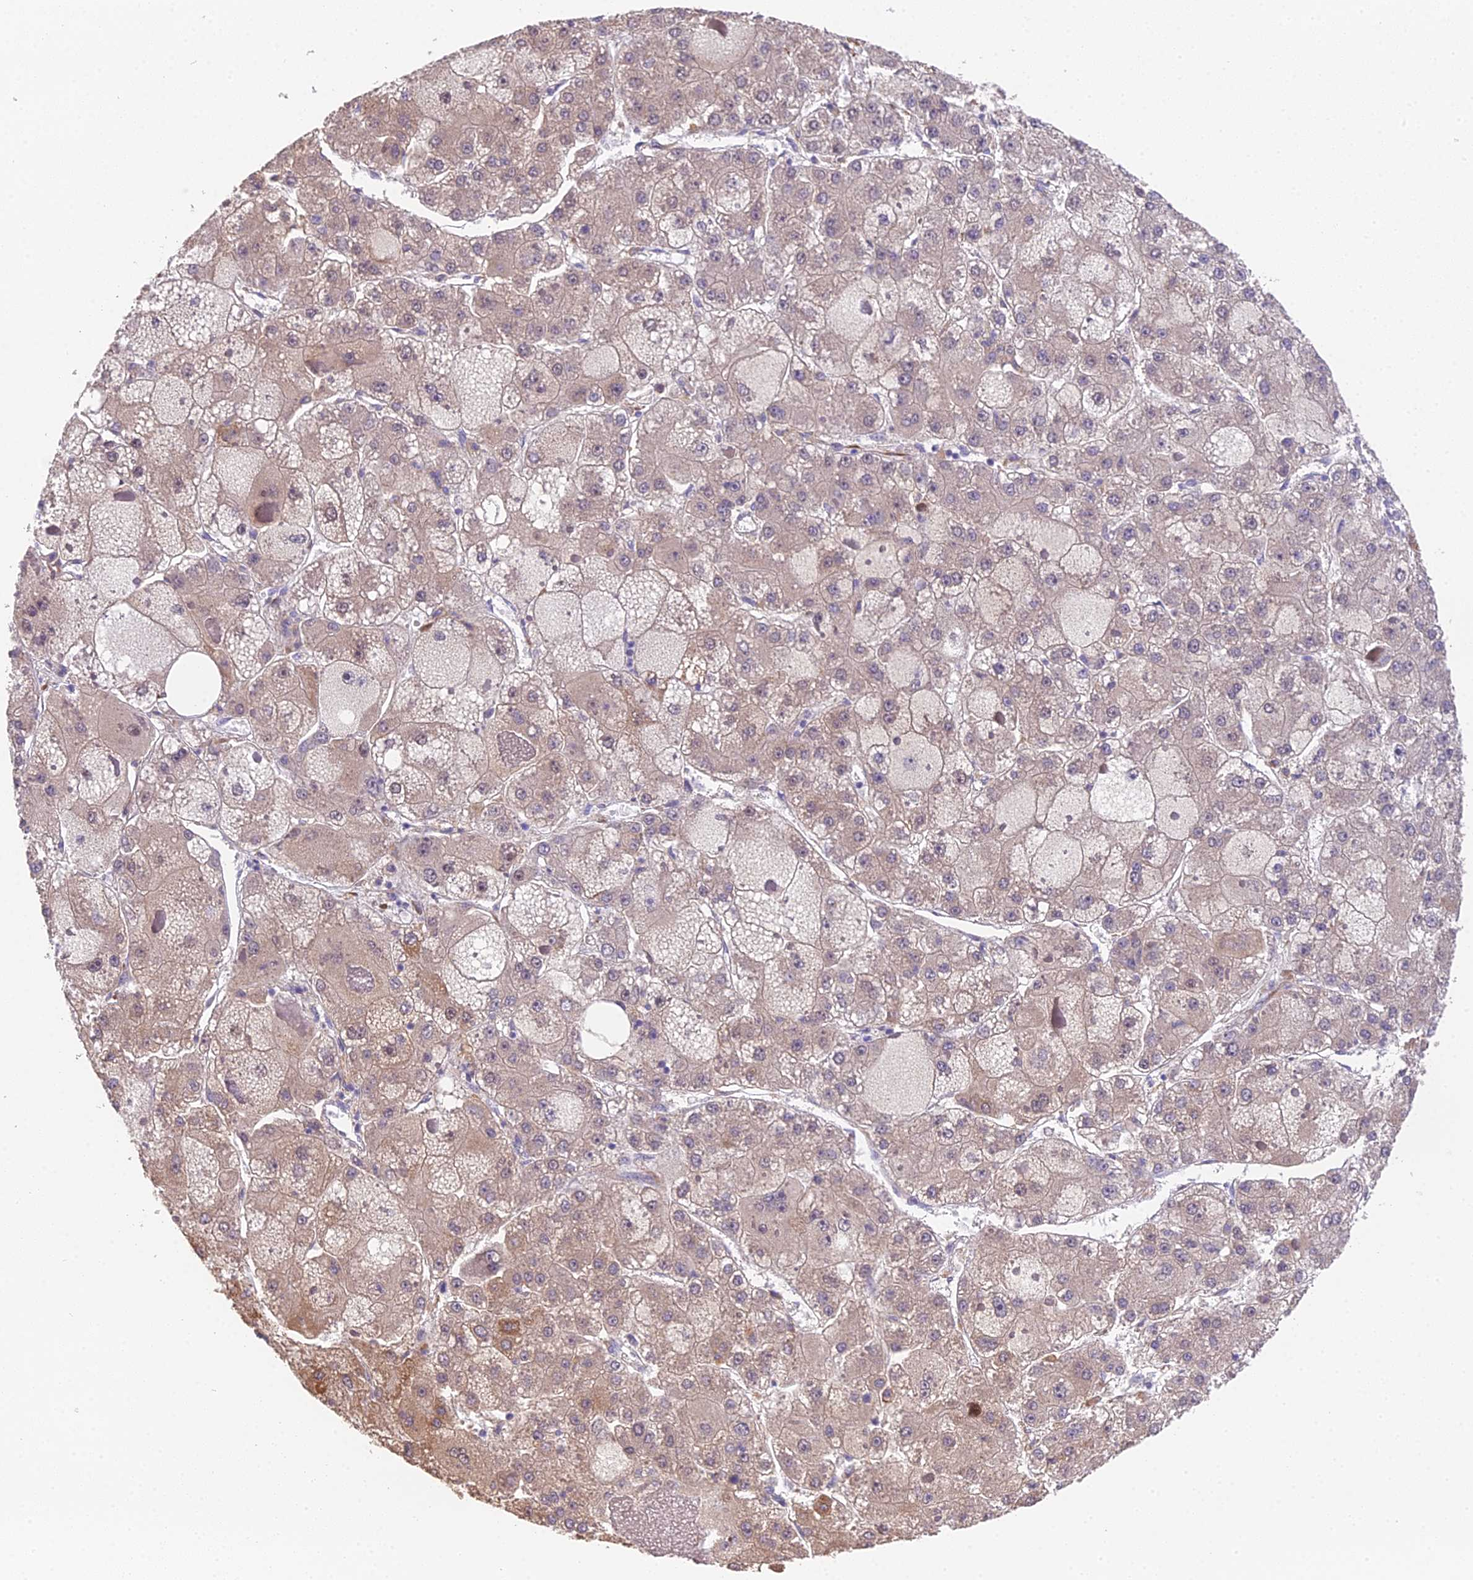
{"staining": {"intensity": "weak", "quantity": "25%-75%", "location": "cytoplasmic/membranous"}, "tissue": "liver cancer", "cell_type": "Tumor cells", "image_type": "cancer", "snomed": [{"axis": "morphology", "description": "Carcinoma, Hepatocellular, NOS"}, {"axis": "topography", "description": "Liver"}], "caption": "A low amount of weak cytoplasmic/membranous positivity is present in about 25%-75% of tumor cells in liver cancer tissue.", "gene": "PUS10", "patient": {"sex": "female", "age": 73}}